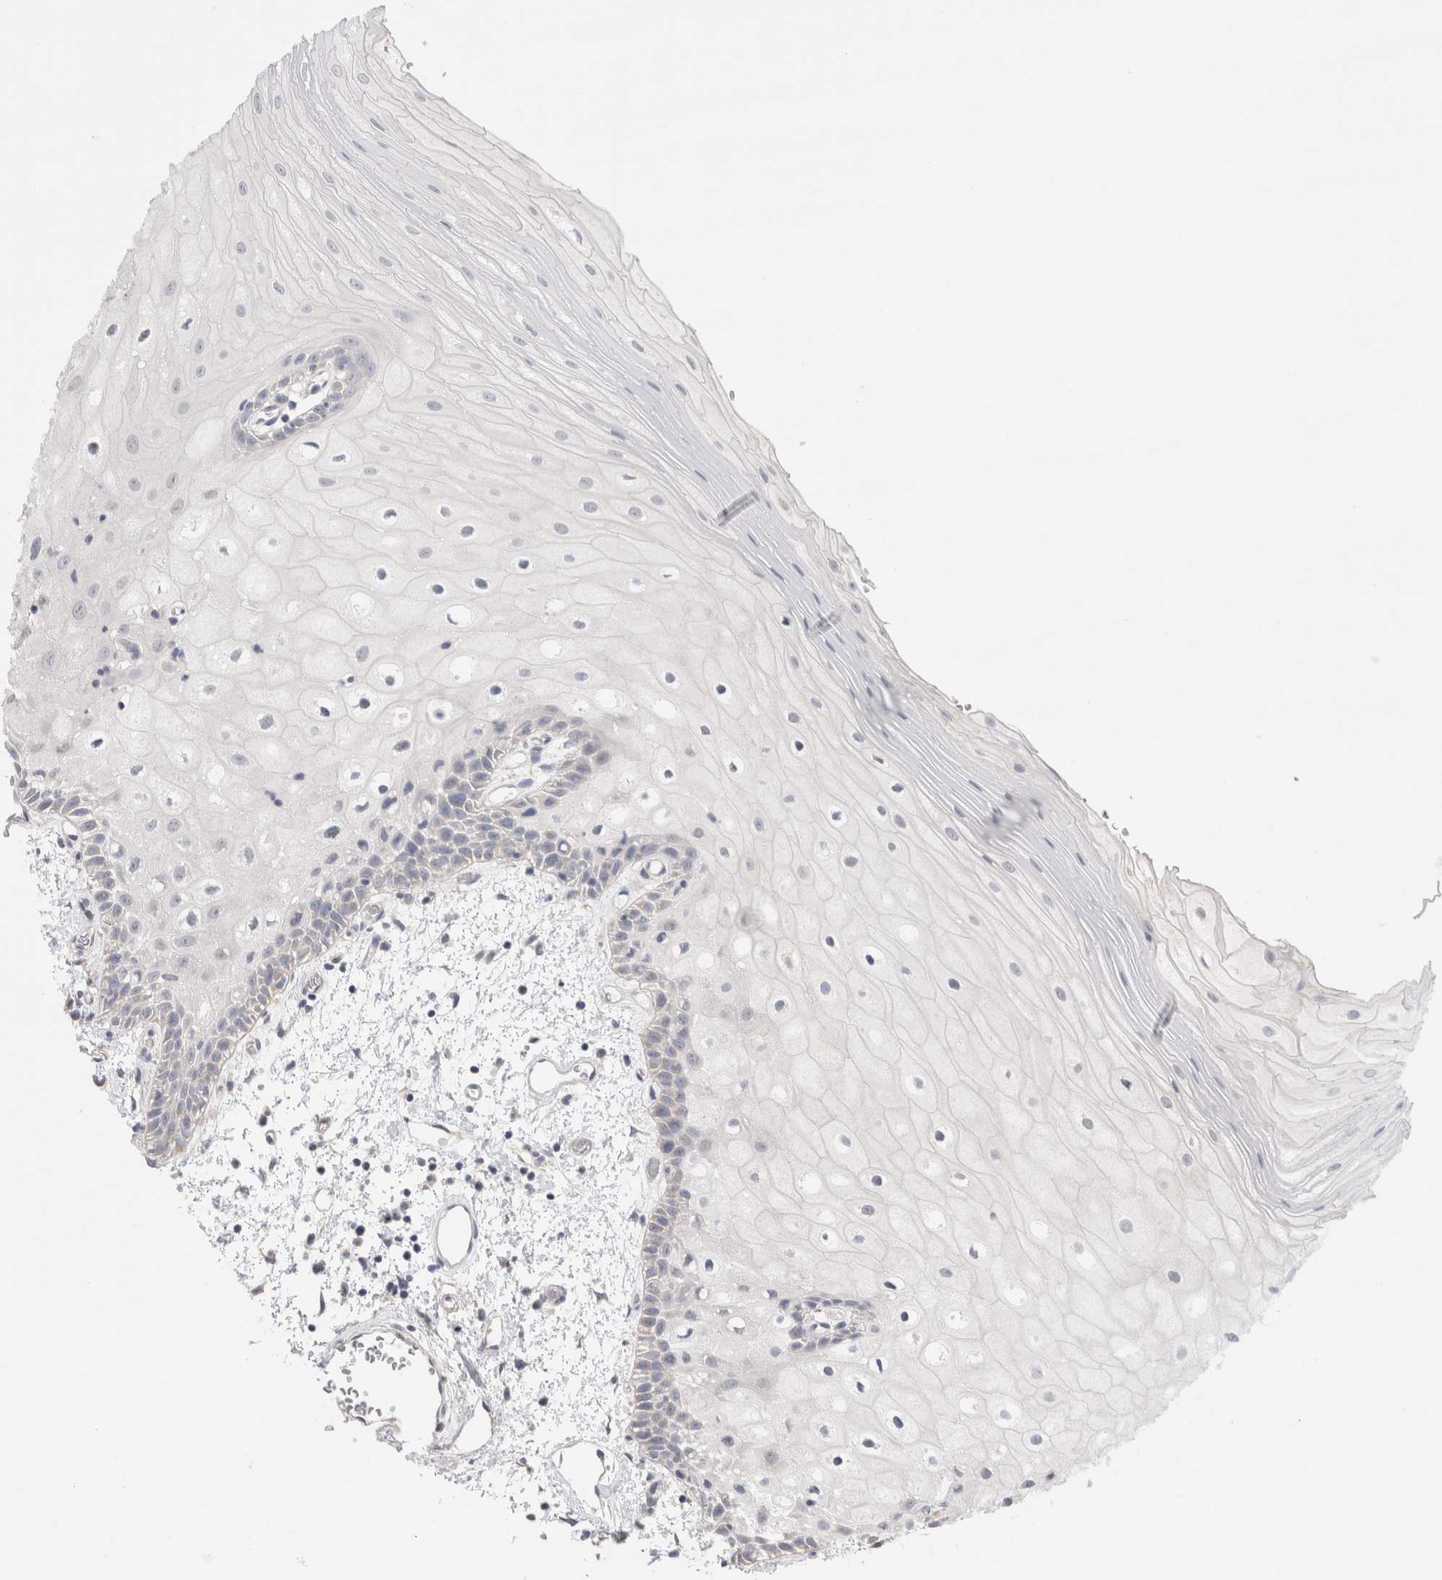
{"staining": {"intensity": "negative", "quantity": "none", "location": "none"}, "tissue": "oral mucosa", "cell_type": "Squamous epithelial cells", "image_type": "normal", "snomed": [{"axis": "morphology", "description": "Normal tissue, NOS"}, {"axis": "topography", "description": "Oral tissue"}], "caption": "This image is of unremarkable oral mucosa stained with immunohistochemistry (IHC) to label a protein in brown with the nuclei are counter-stained blue. There is no positivity in squamous epithelial cells.", "gene": "DMD", "patient": {"sex": "male", "age": 52}}